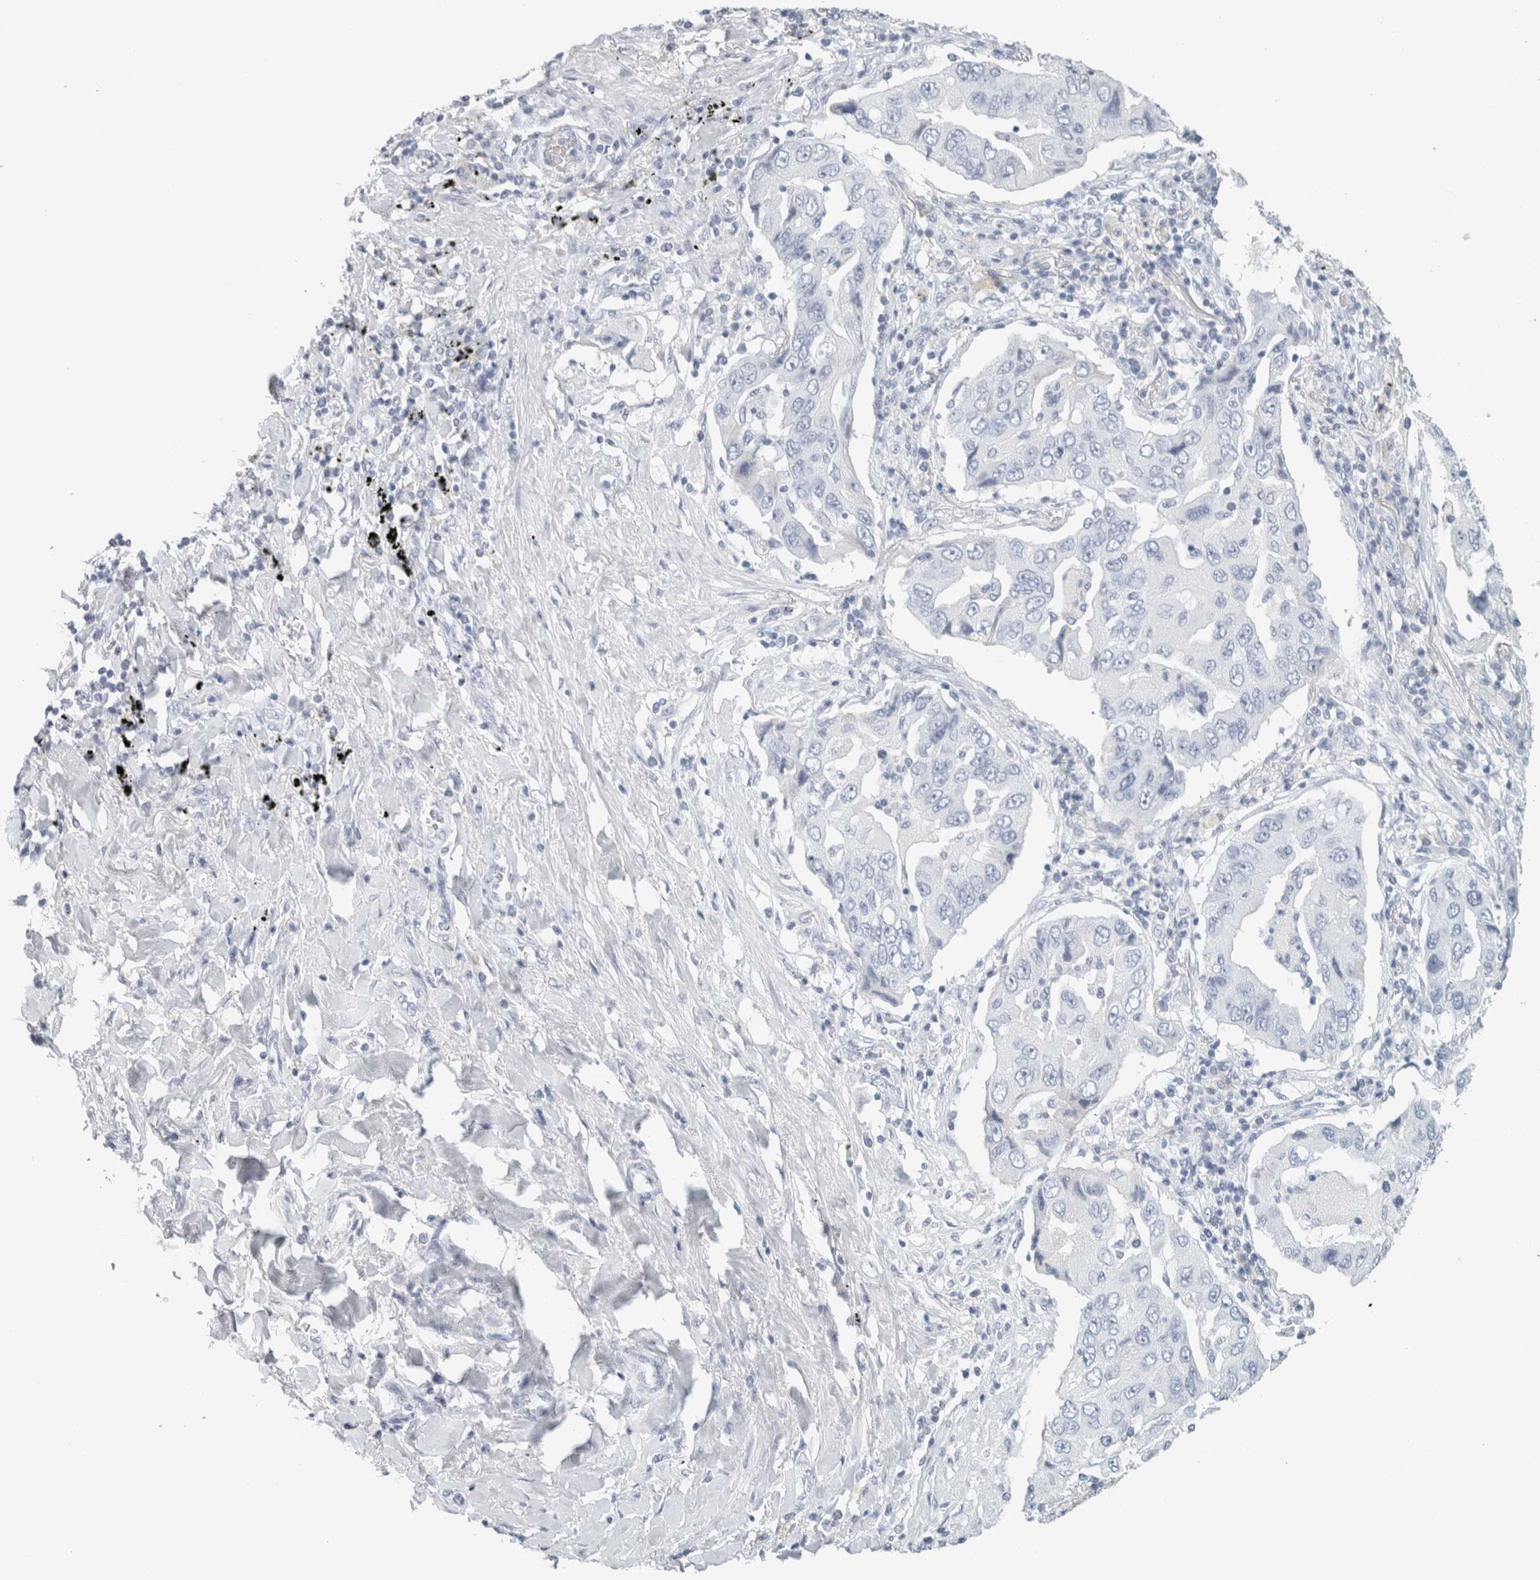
{"staining": {"intensity": "negative", "quantity": "none", "location": "none"}, "tissue": "lung cancer", "cell_type": "Tumor cells", "image_type": "cancer", "snomed": [{"axis": "morphology", "description": "Adenocarcinoma, NOS"}, {"axis": "topography", "description": "Lung"}], "caption": "High power microscopy photomicrograph of an immunohistochemistry photomicrograph of lung adenocarcinoma, revealing no significant expression in tumor cells.", "gene": "TSPAN8", "patient": {"sex": "female", "age": 65}}